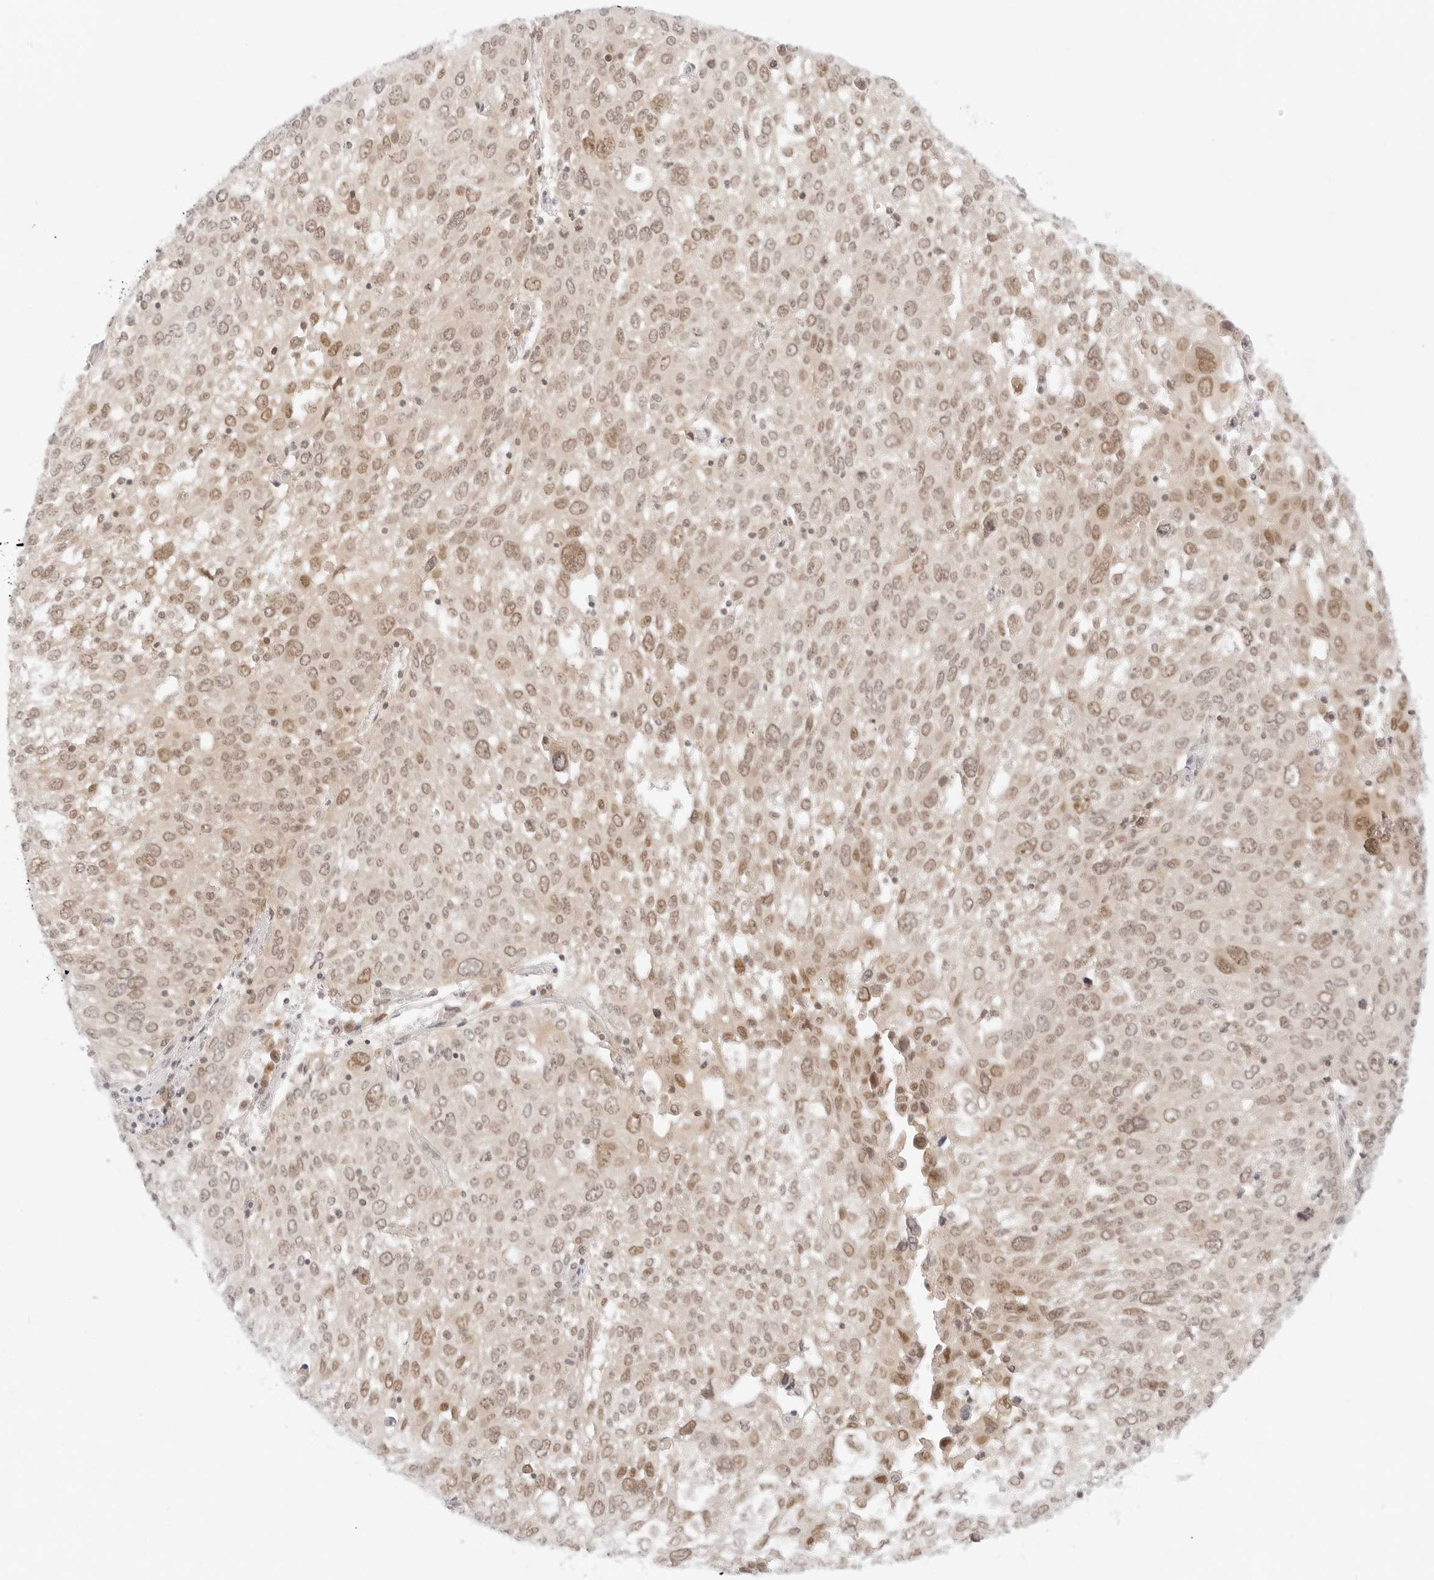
{"staining": {"intensity": "moderate", "quantity": ">75%", "location": "nuclear"}, "tissue": "lung cancer", "cell_type": "Tumor cells", "image_type": "cancer", "snomed": [{"axis": "morphology", "description": "Squamous cell carcinoma, NOS"}, {"axis": "topography", "description": "Lung"}], "caption": "Protein analysis of lung cancer tissue exhibits moderate nuclear expression in approximately >75% of tumor cells.", "gene": "POLR3C", "patient": {"sex": "male", "age": 65}}